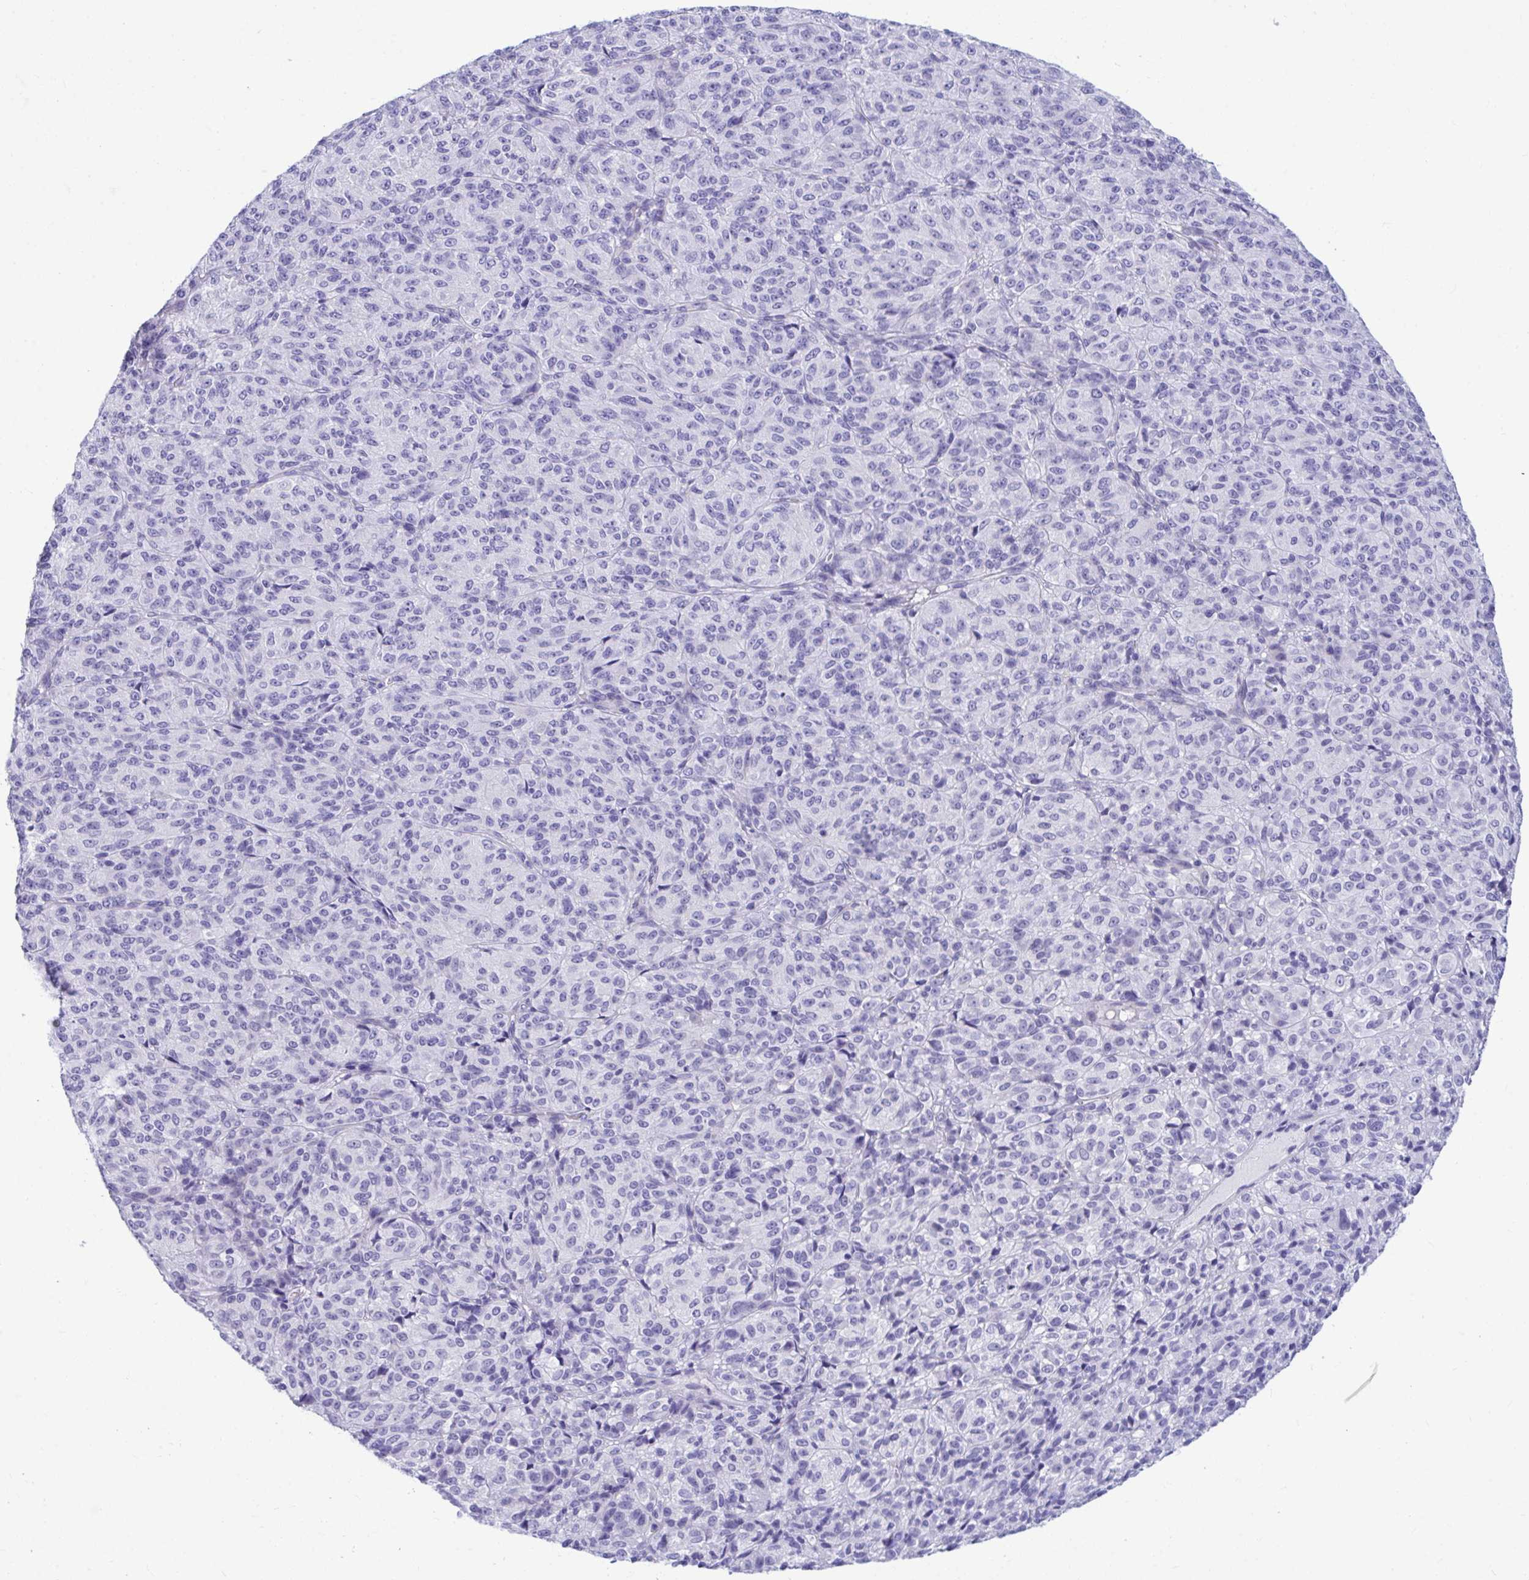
{"staining": {"intensity": "negative", "quantity": "none", "location": "none"}, "tissue": "melanoma", "cell_type": "Tumor cells", "image_type": "cancer", "snomed": [{"axis": "morphology", "description": "Malignant melanoma, Metastatic site"}, {"axis": "topography", "description": "Brain"}], "caption": "Immunohistochemical staining of malignant melanoma (metastatic site) displays no significant expression in tumor cells.", "gene": "SHISA8", "patient": {"sex": "female", "age": 56}}